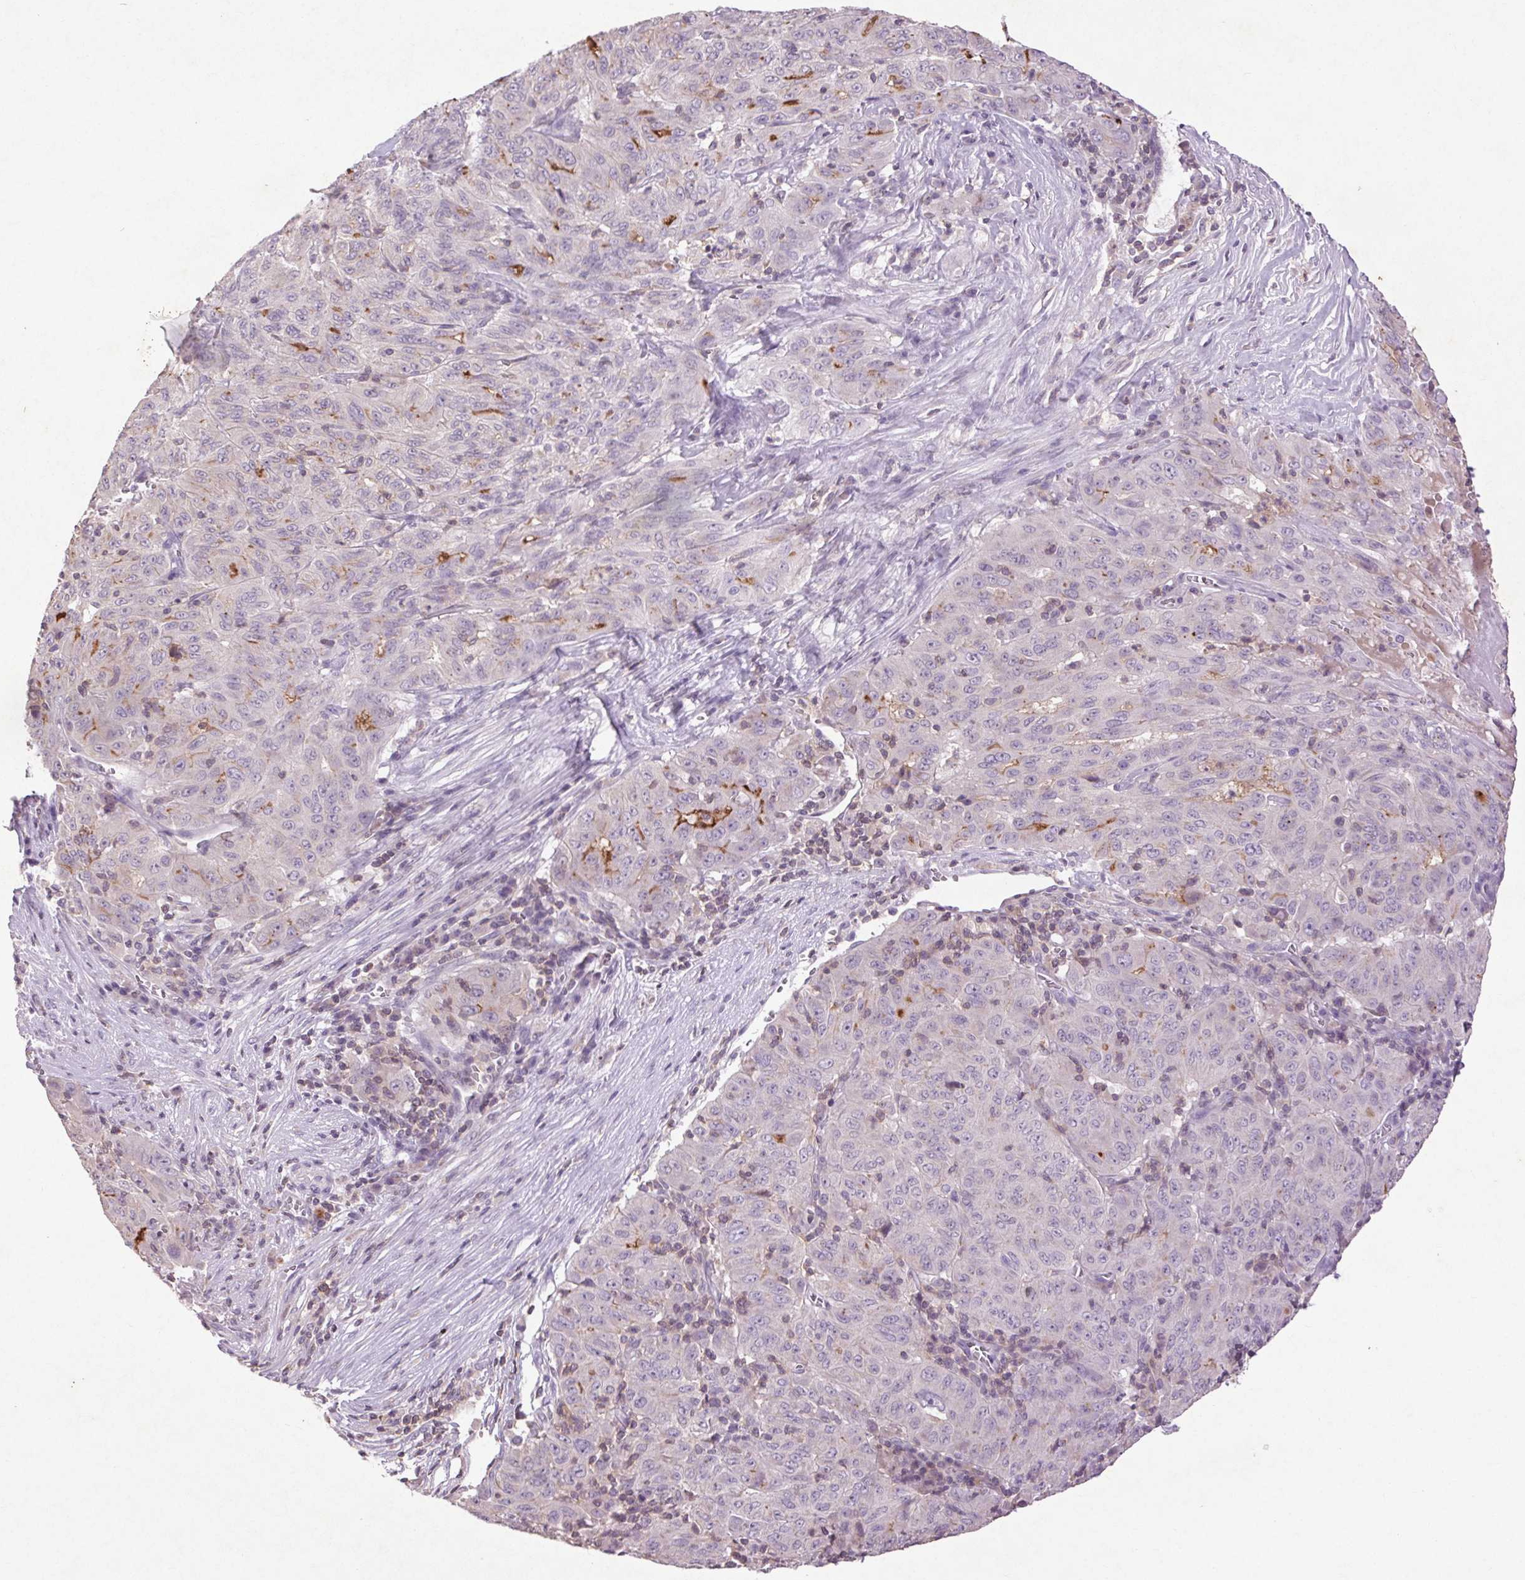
{"staining": {"intensity": "negative", "quantity": "none", "location": "none"}, "tissue": "pancreatic cancer", "cell_type": "Tumor cells", "image_type": "cancer", "snomed": [{"axis": "morphology", "description": "Adenocarcinoma, NOS"}, {"axis": "topography", "description": "Pancreas"}], "caption": "Immunohistochemistry image of pancreatic cancer stained for a protein (brown), which exhibits no positivity in tumor cells. The staining was performed using DAB (3,3'-diaminobenzidine) to visualize the protein expression in brown, while the nuclei were stained in blue with hematoxylin (Magnification: 20x).", "gene": "FNDC7", "patient": {"sex": "male", "age": 63}}